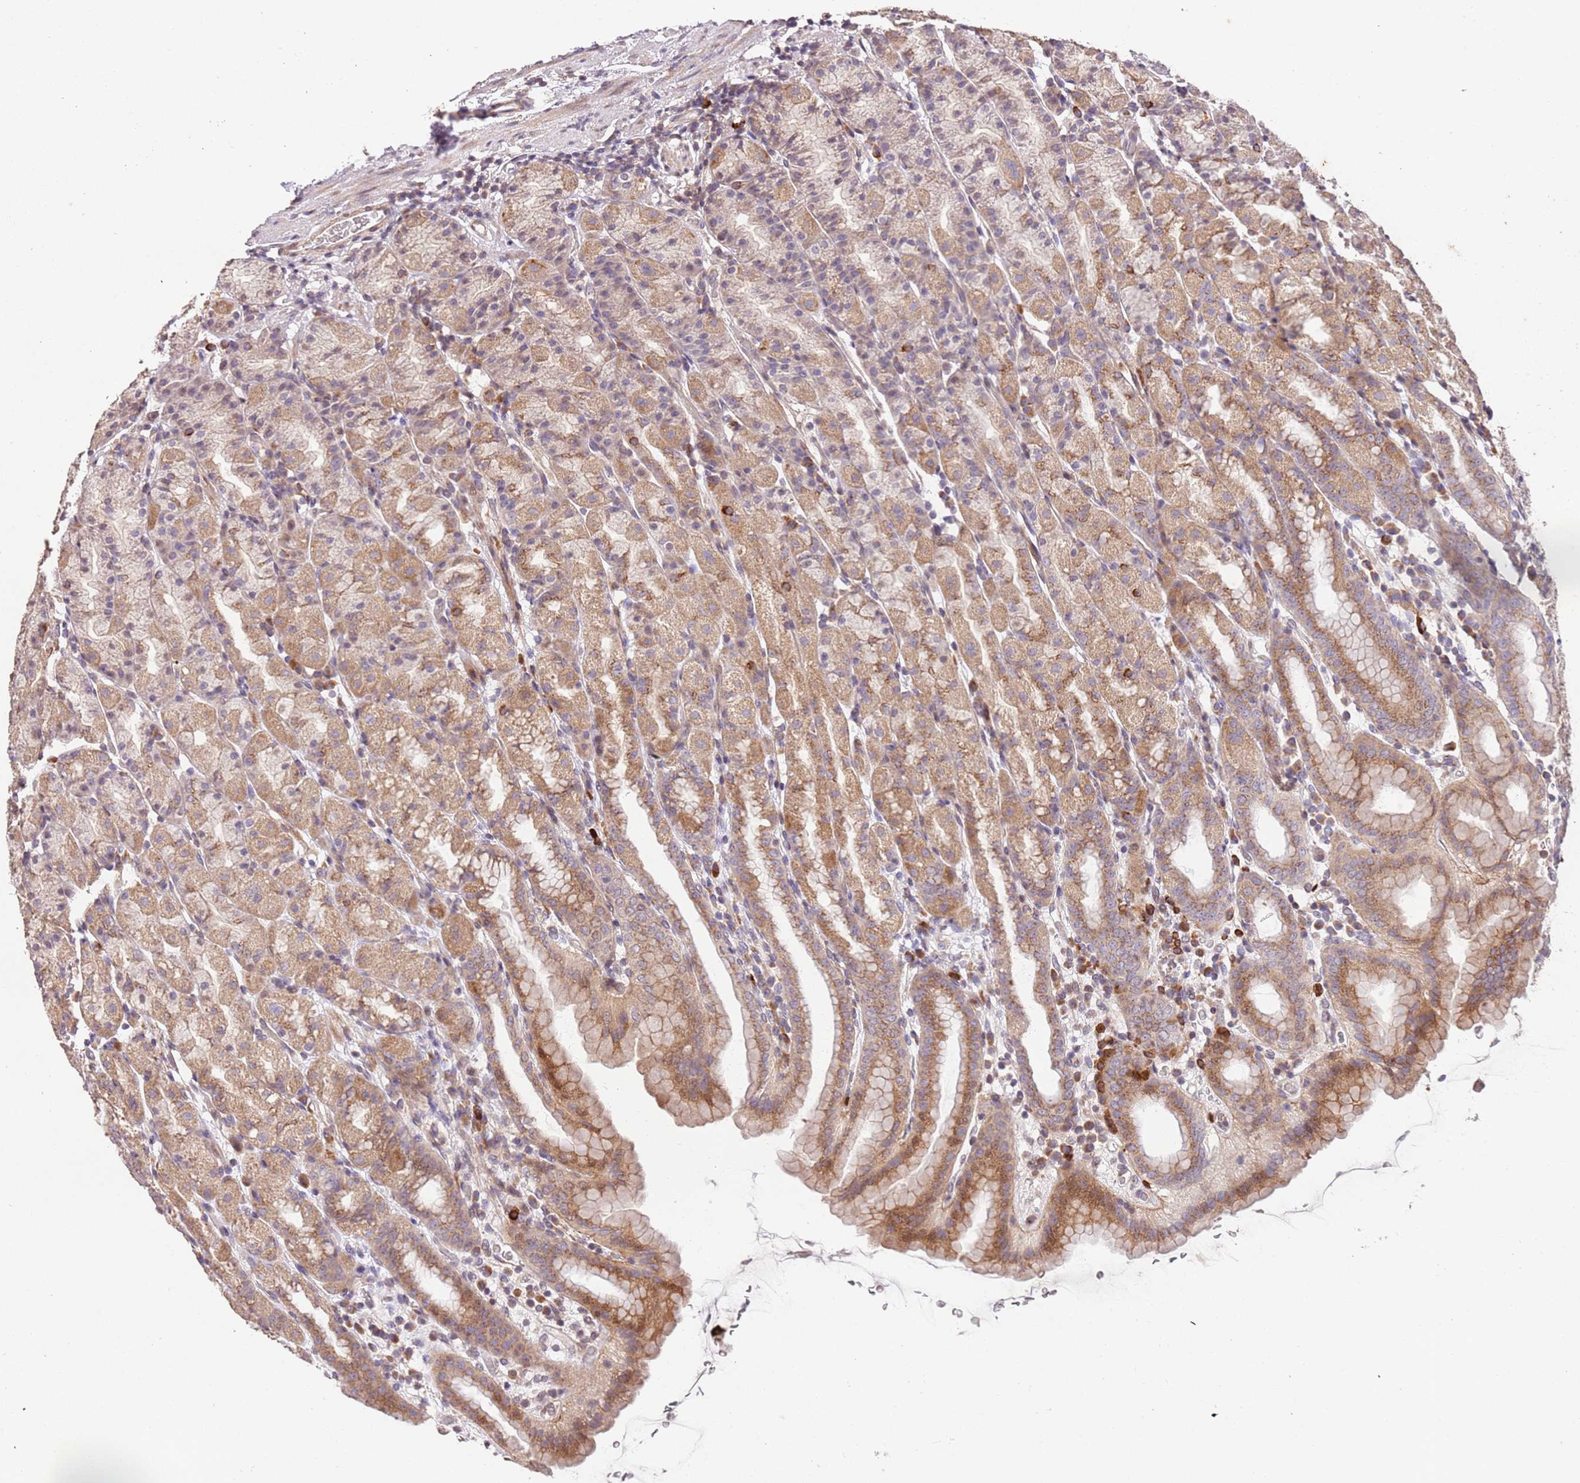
{"staining": {"intensity": "moderate", "quantity": "25%-75%", "location": "cytoplasmic/membranous"}, "tissue": "stomach", "cell_type": "Glandular cells", "image_type": "normal", "snomed": [{"axis": "morphology", "description": "Normal tissue, NOS"}, {"axis": "topography", "description": "Stomach, upper"}], "caption": "Protein staining of benign stomach demonstrates moderate cytoplasmic/membranous expression in about 25%-75% of glandular cells. (IHC, brightfield microscopy, high magnification).", "gene": "SLC16A4", "patient": {"sex": "male", "age": 68}}